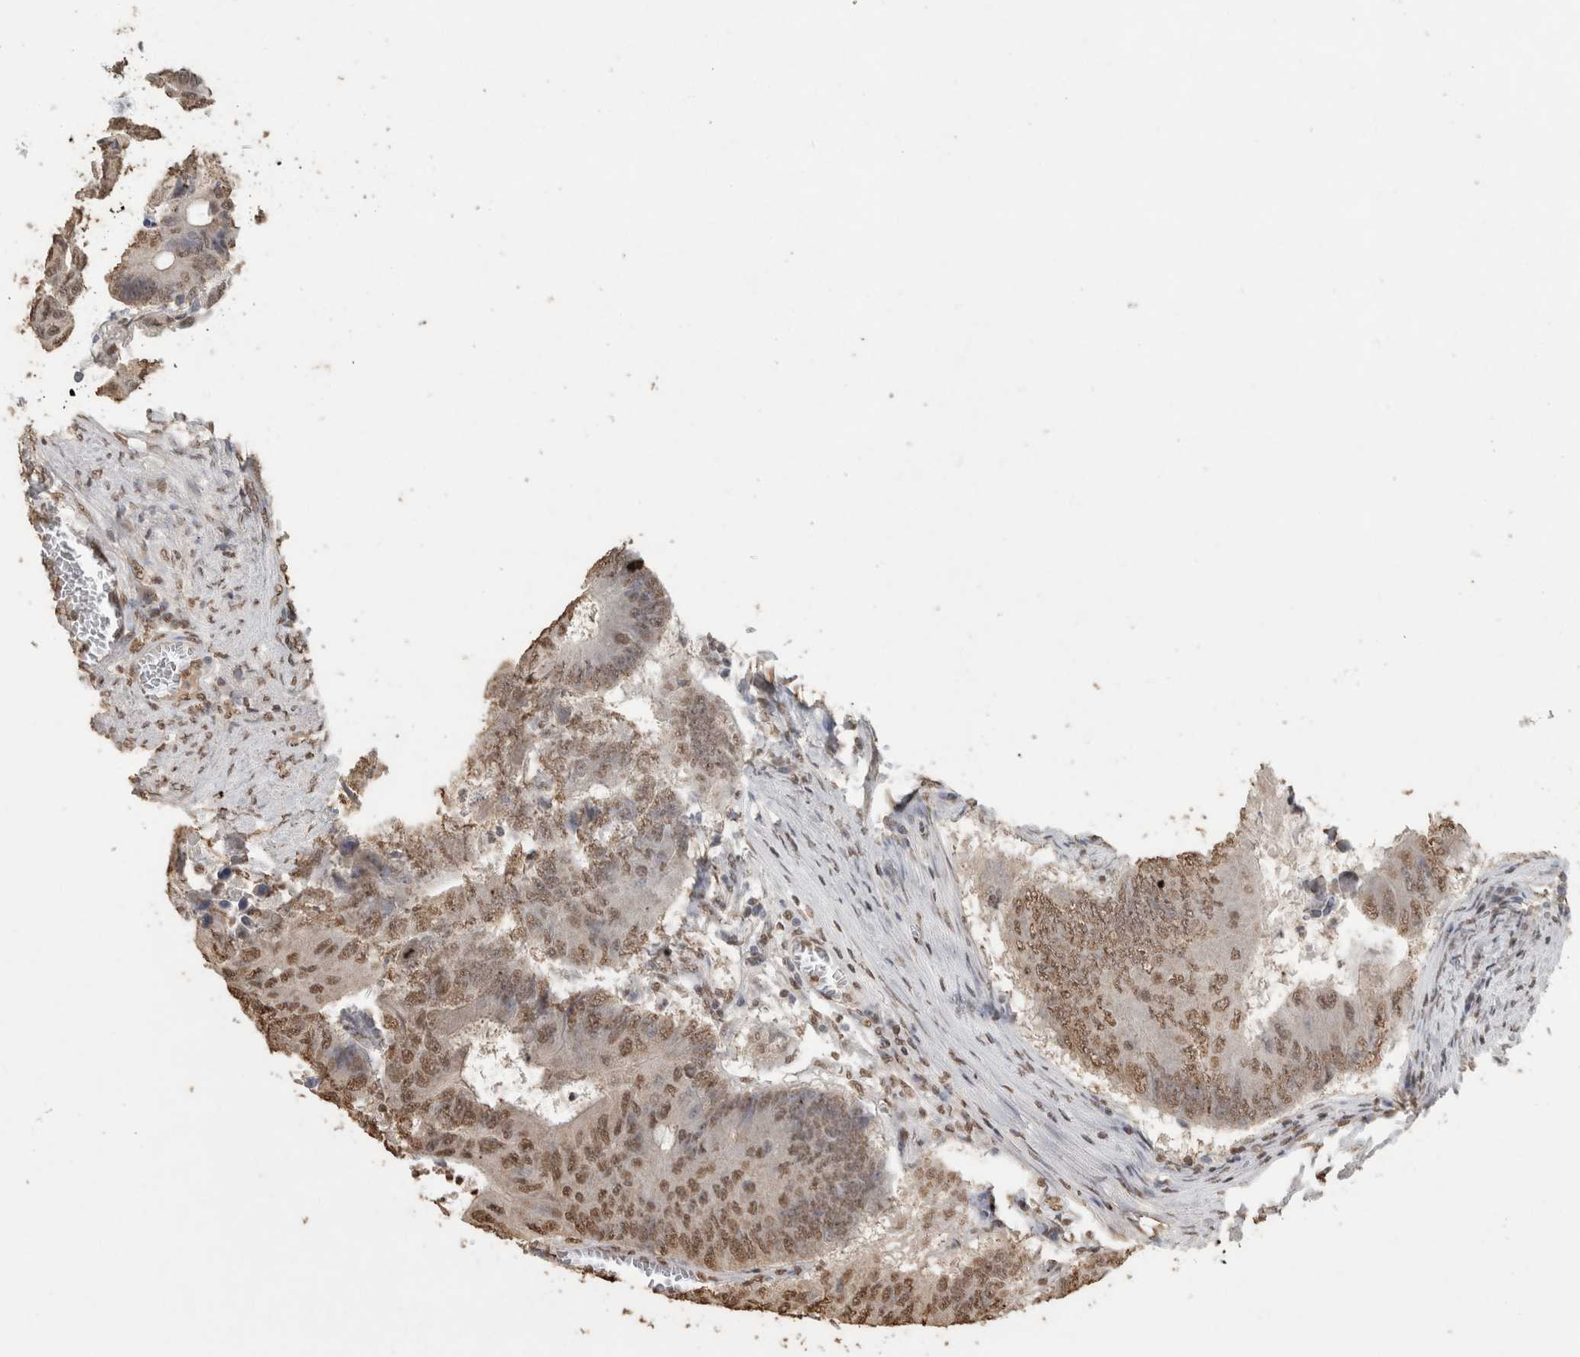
{"staining": {"intensity": "moderate", "quantity": ">75%", "location": "nuclear"}, "tissue": "colorectal cancer", "cell_type": "Tumor cells", "image_type": "cancer", "snomed": [{"axis": "morphology", "description": "Adenocarcinoma, NOS"}, {"axis": "topography", "description": "Colon"}], "caption": "Human colorectal cancer (adenocarcinoma) stained with a protein marker displays moderate staining in tumor cells.", "gene": "HAND2", "patient": {"sex": "male", "age": 87}}